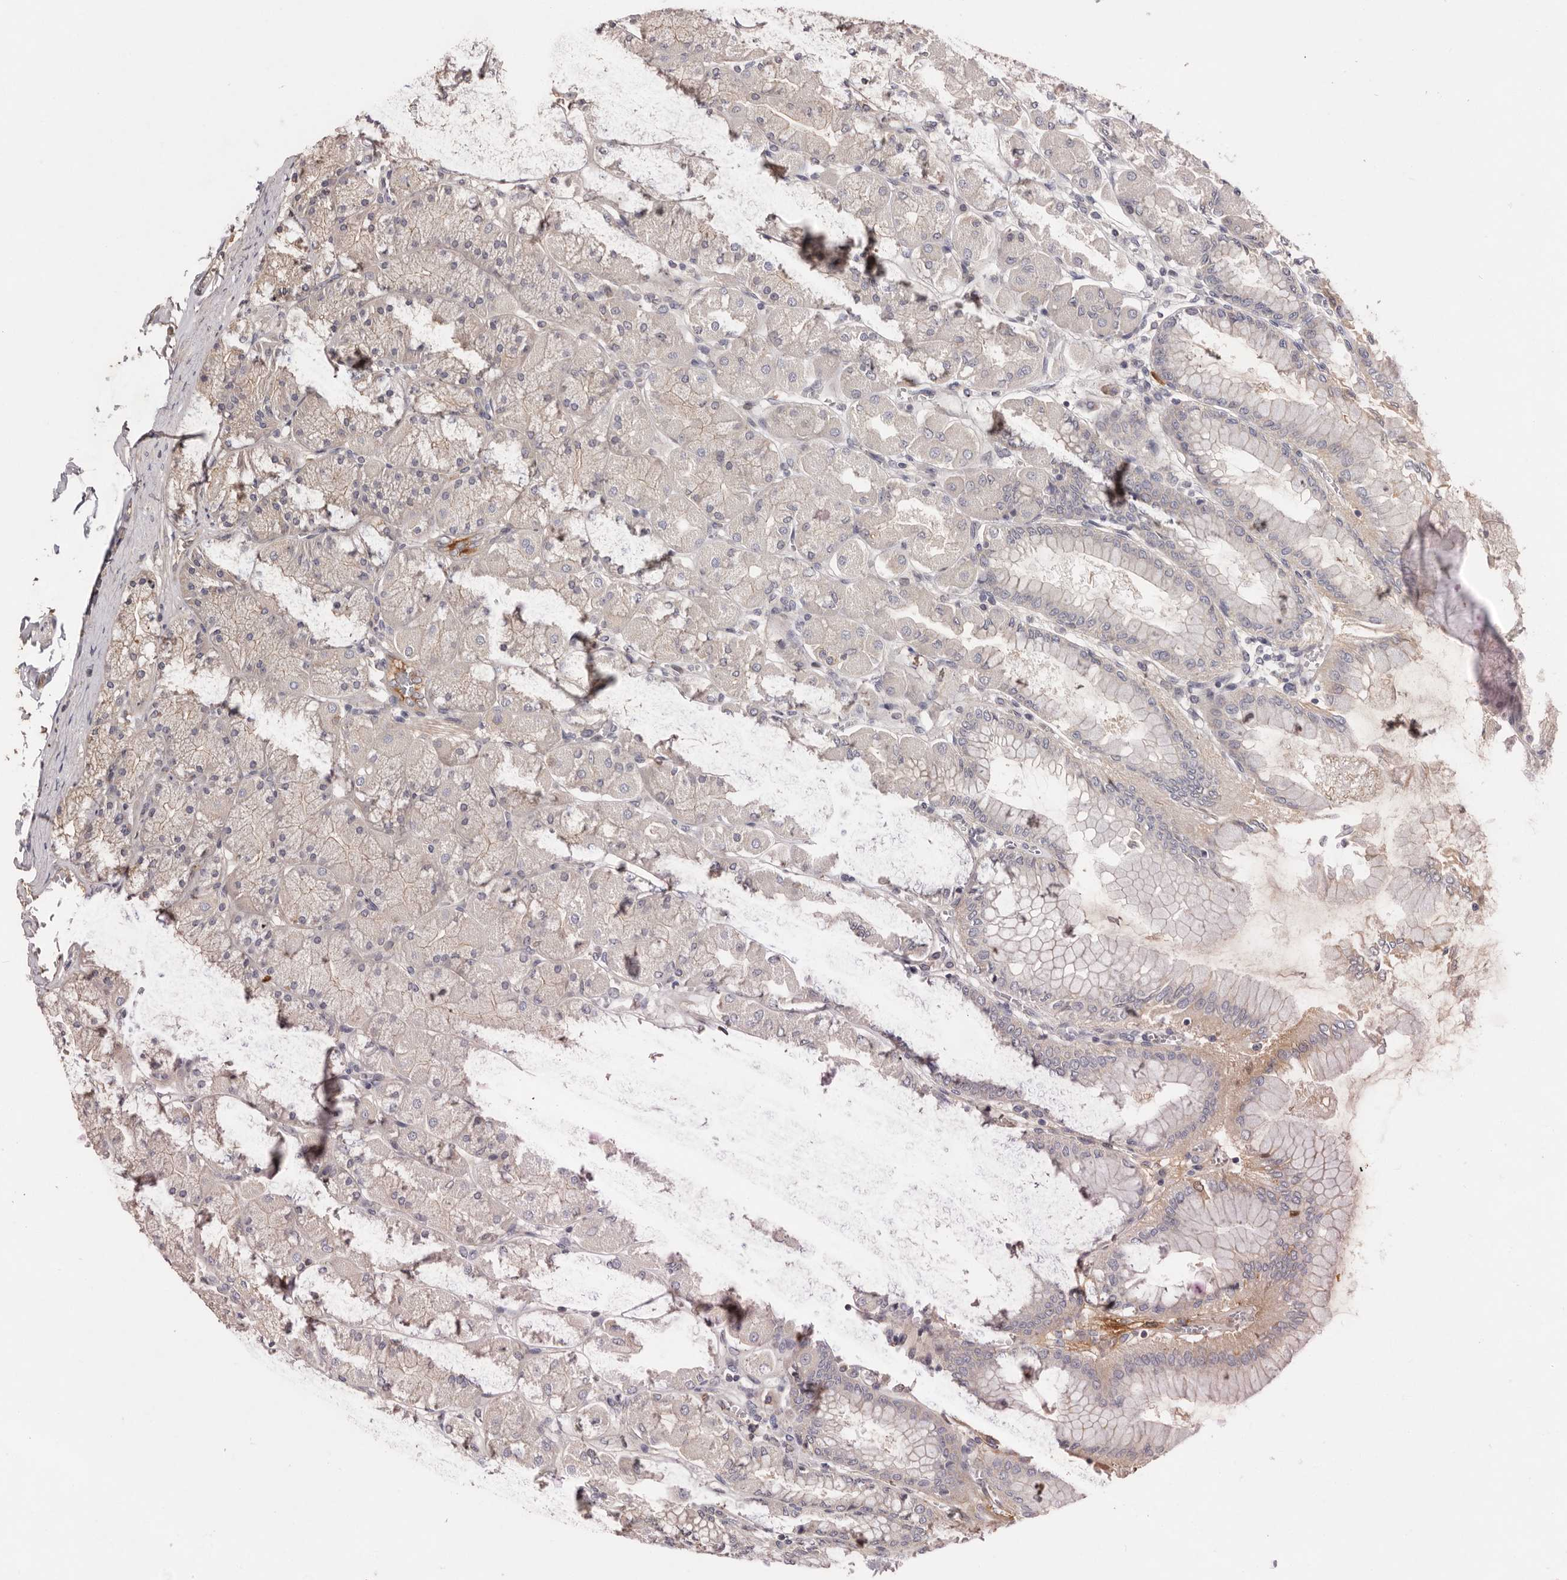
{"staining": {"intensity": "strong", "quantity": "<25%", "location": "cytoplasmic/membranous,nuclear"}, "tissue": "stomach", "cell_type": "Glandular cells", "image_type": "normal", "snomed": [{"axis": "morphology", "description": "Normal tissue, NOS"}, {"axis": "topography", "description": "Stomach, upper"}], "caption": "A brown stain labels strong cytoplasmic/membranous,nuclear positivity of a protein in glandular cells of unremarkable stomach.", "gene": "DOP1A", "patient": {"sex": "female", "age": 56}}